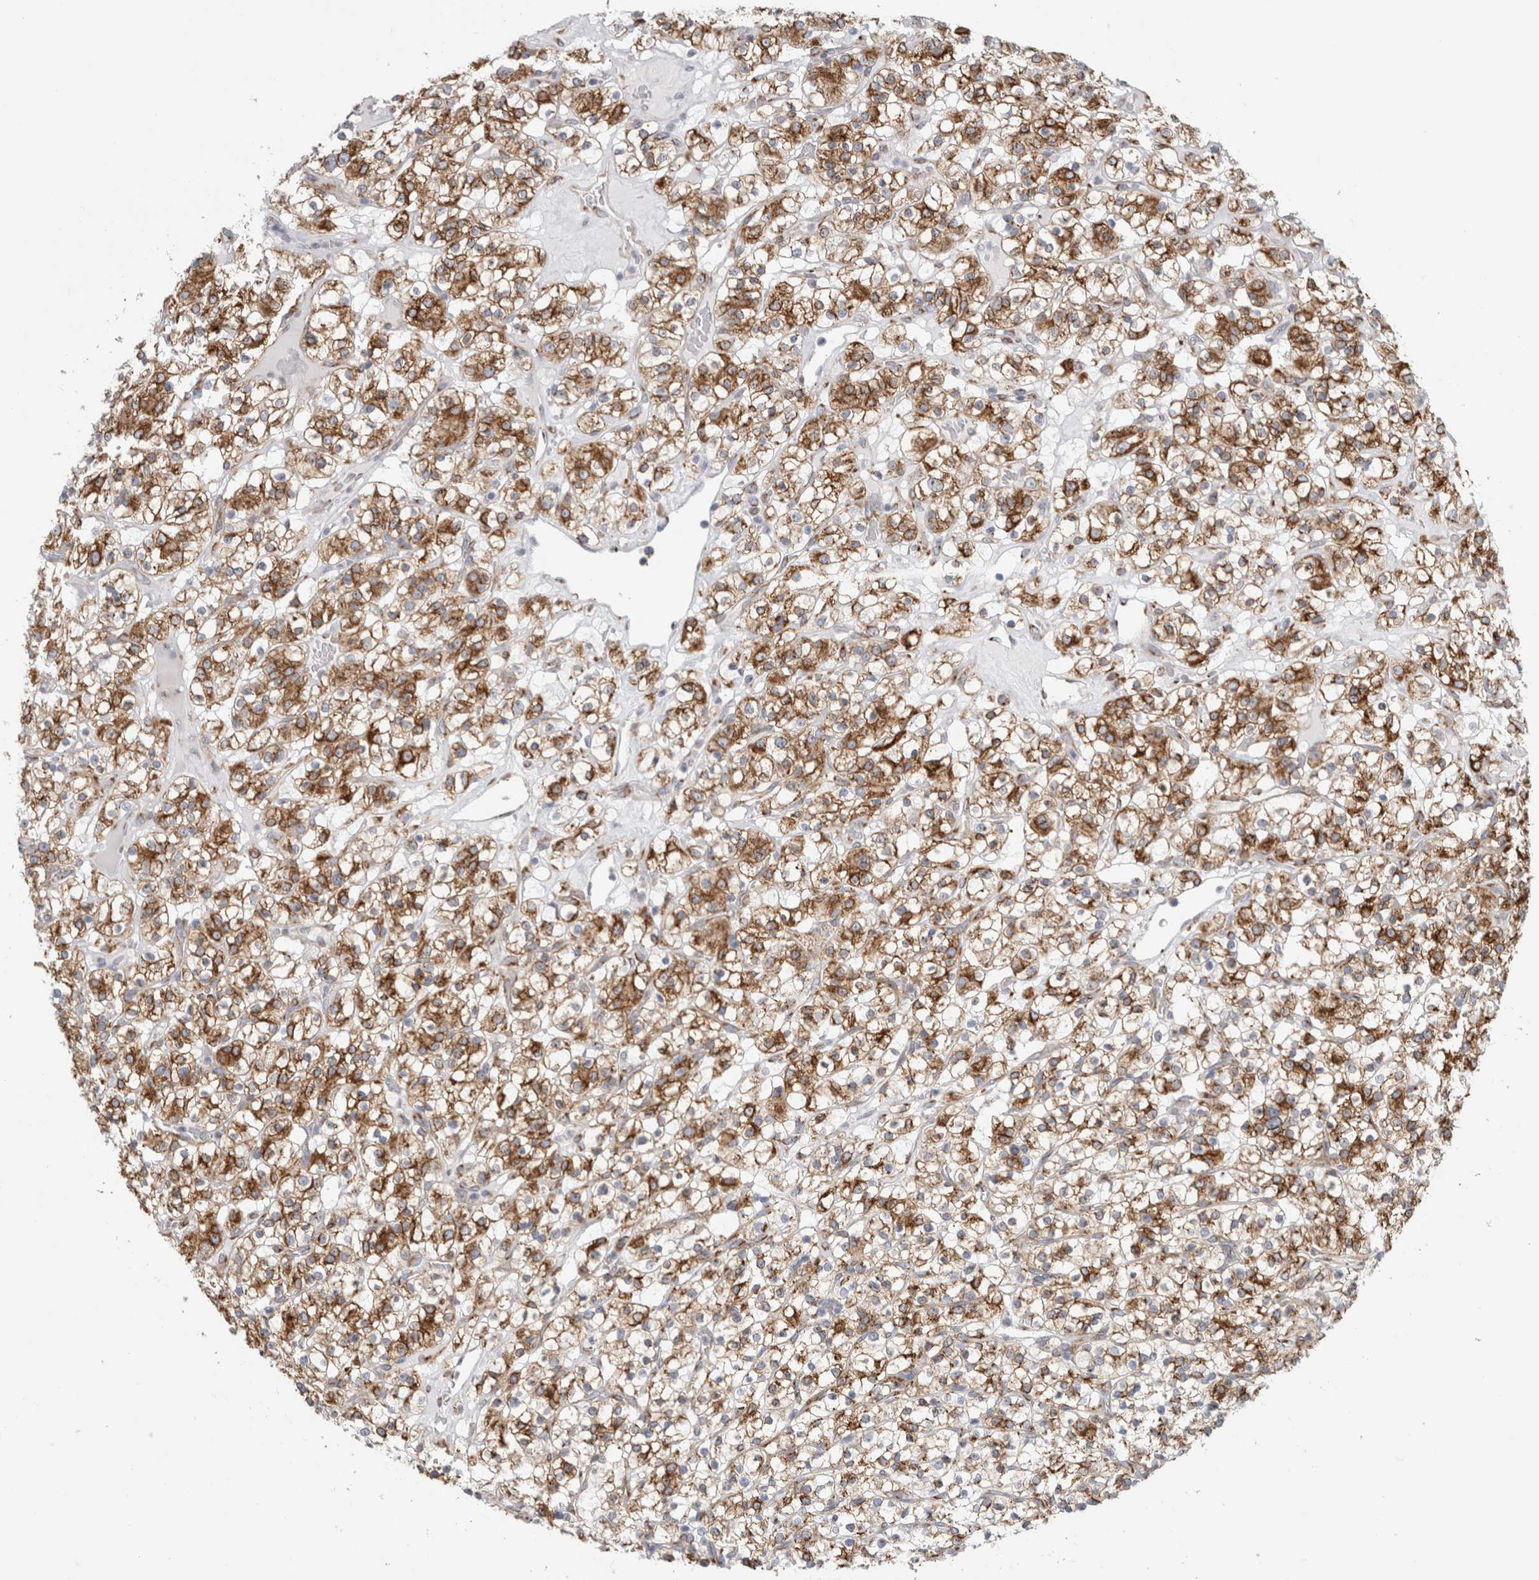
{"staining": {"intensity": "moderate", "quantity": ">75%", "location": "cytoplasmic/membranous"}, "tissue": "renal cancer", "cell_type": "Tumor cells", "image_type": "cancer", "snomed": [{"axis": "morphology", "description": "Normal tissue, NOS"}, {"axis": "morphology", "description": "Adenocarcinoma, NOS"}, {"axis": "topography", "description": "Kidney"}], "caption": "Immunohistochemical staining of human renal adenocarcinoma demonstrates medium levels of moderate cytoplasmic/membranous positivity in about >75% of tumor cells.", "gene": "MCFD2", "patient": {"sex": "female", "age": 72}}